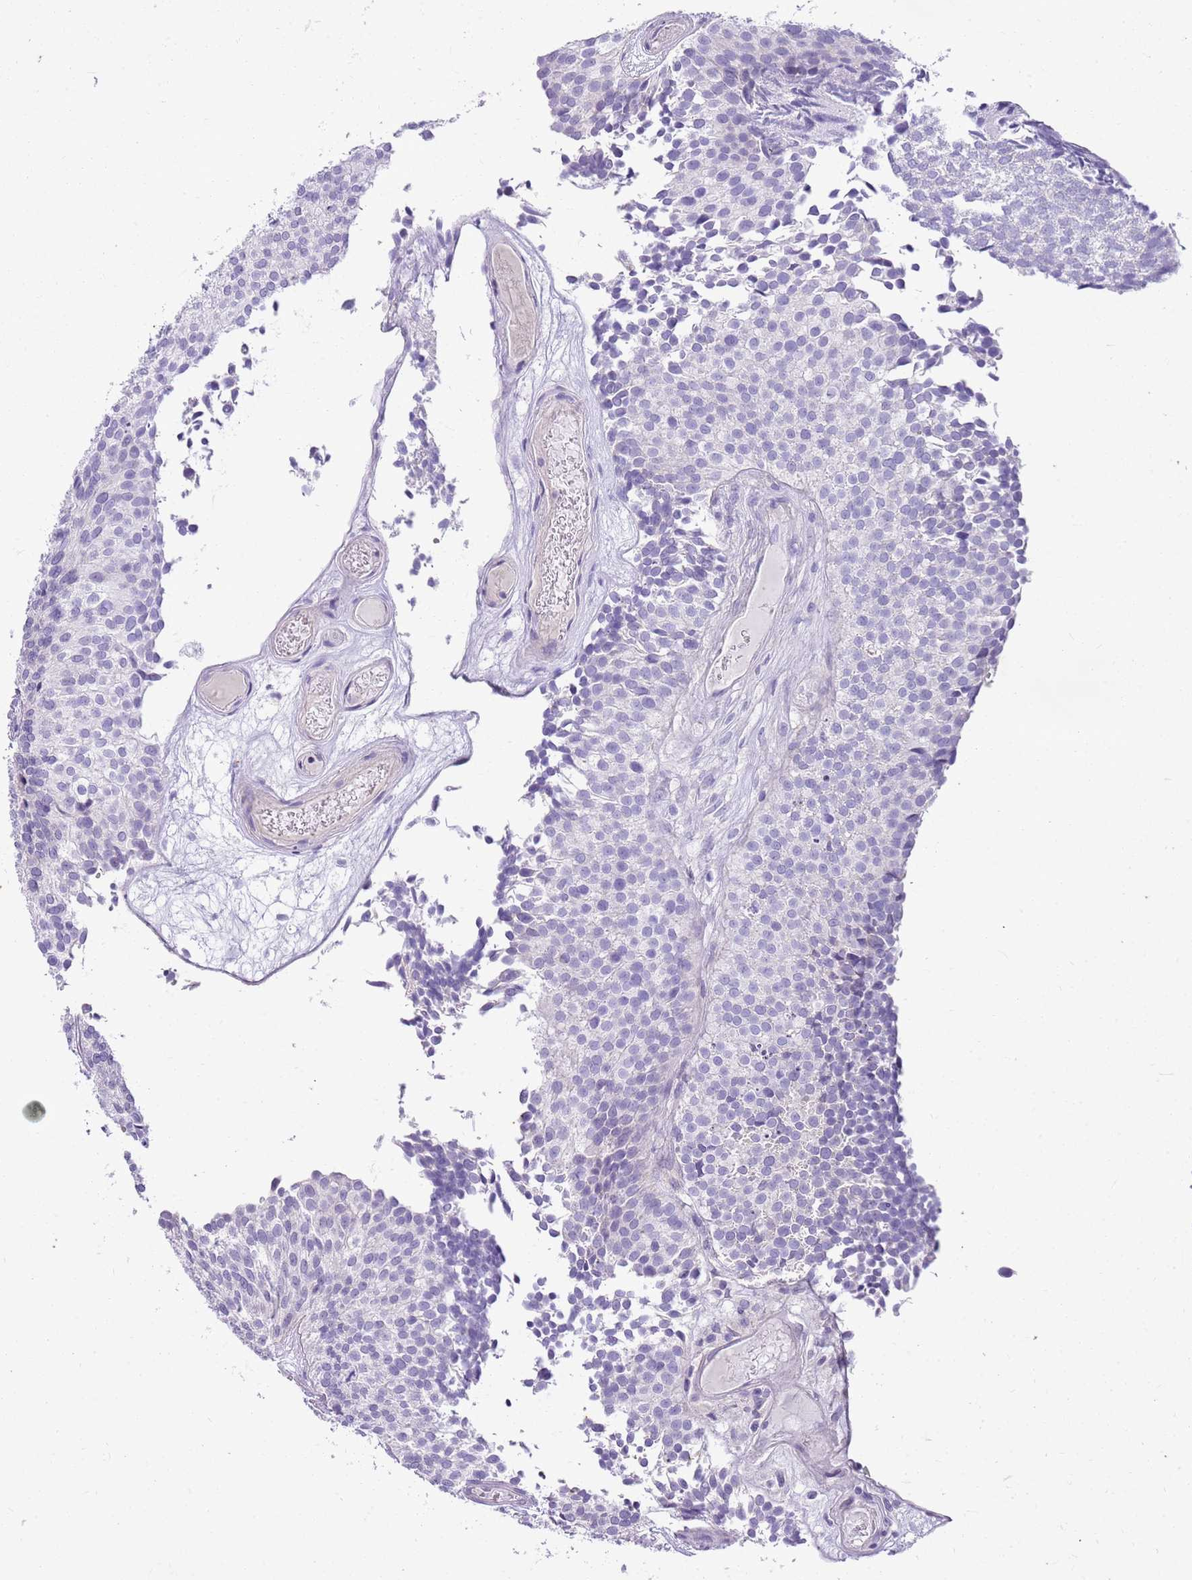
{"staining": {"intensity": "negative", "quantity": "none", "location": "none"}, "tissue": "urothelial cancer", "cell_type": "Tumor cells", "image_type": "cancer", "snomed": [{"axis": "morphology", "description": "Urothelial carcinoma, Low grade"}, {"axis": "topography", "description": "Urinary bladder"}], "caption": "Human urothelial cancer stained for a protein using immunohistochemistry (IHC) demonstrates no positivity in tumor cells.", "gene": "CNPPD1", "patient": {"sex": "male", "age": 84}}